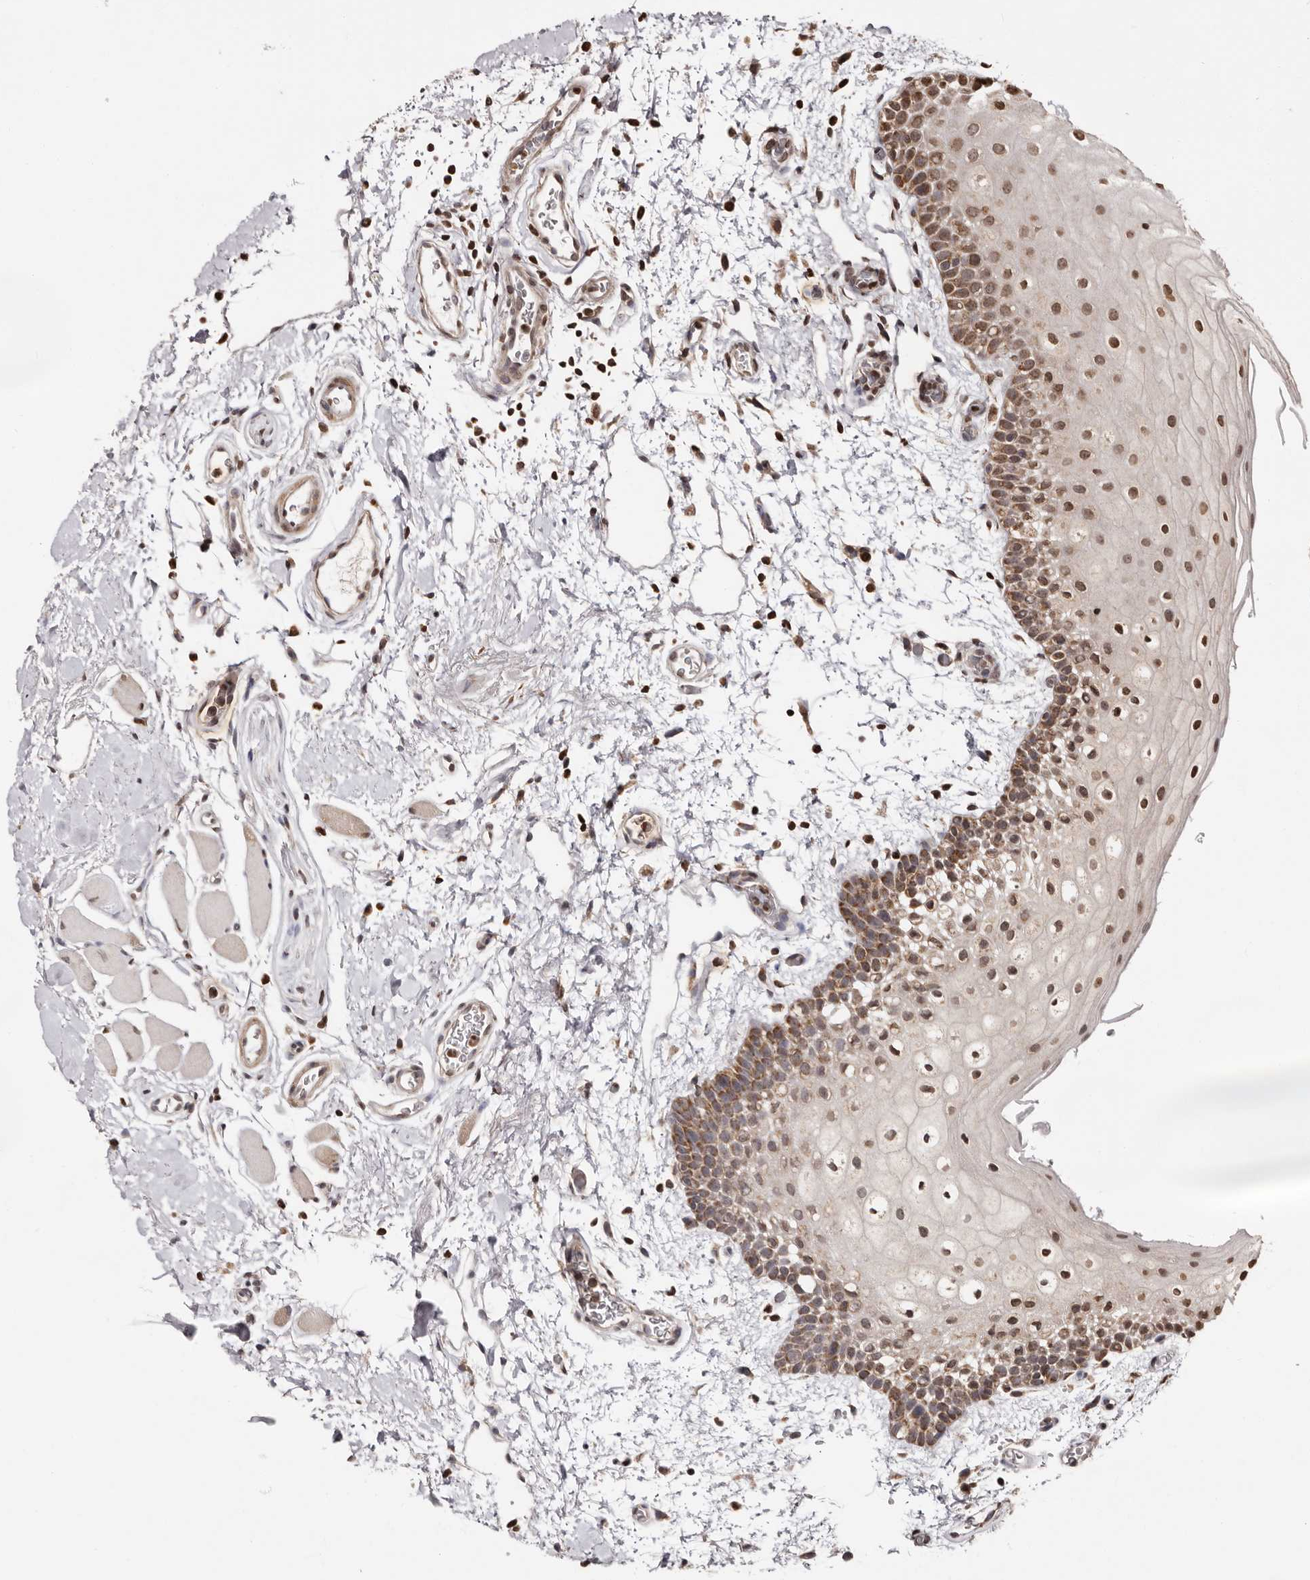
{"staining": {"intensity": "moderate", "quantity": "25%-75%", "location": "cytoplasmic/membranous,nuclear"}, "tissue": "oral mucosa", "cell_type": "Squamous epithelial cells", "image_type": "normal", "snomed": [{"axis": "morphology", "description": "Normal tissue, NOS"}, {"axis": "topography", "description": "Oral tissue"}], "caption": "The image exhibits immunohistochemical staining of unremarkable oral mucosa. There is moderate cytoplasmic/membranous,nuclear positivity is present in about 25%-75% of squamous epithelial cells.", "gene": "CCDC190", "patient": {"sex": "male", "age": 62}}